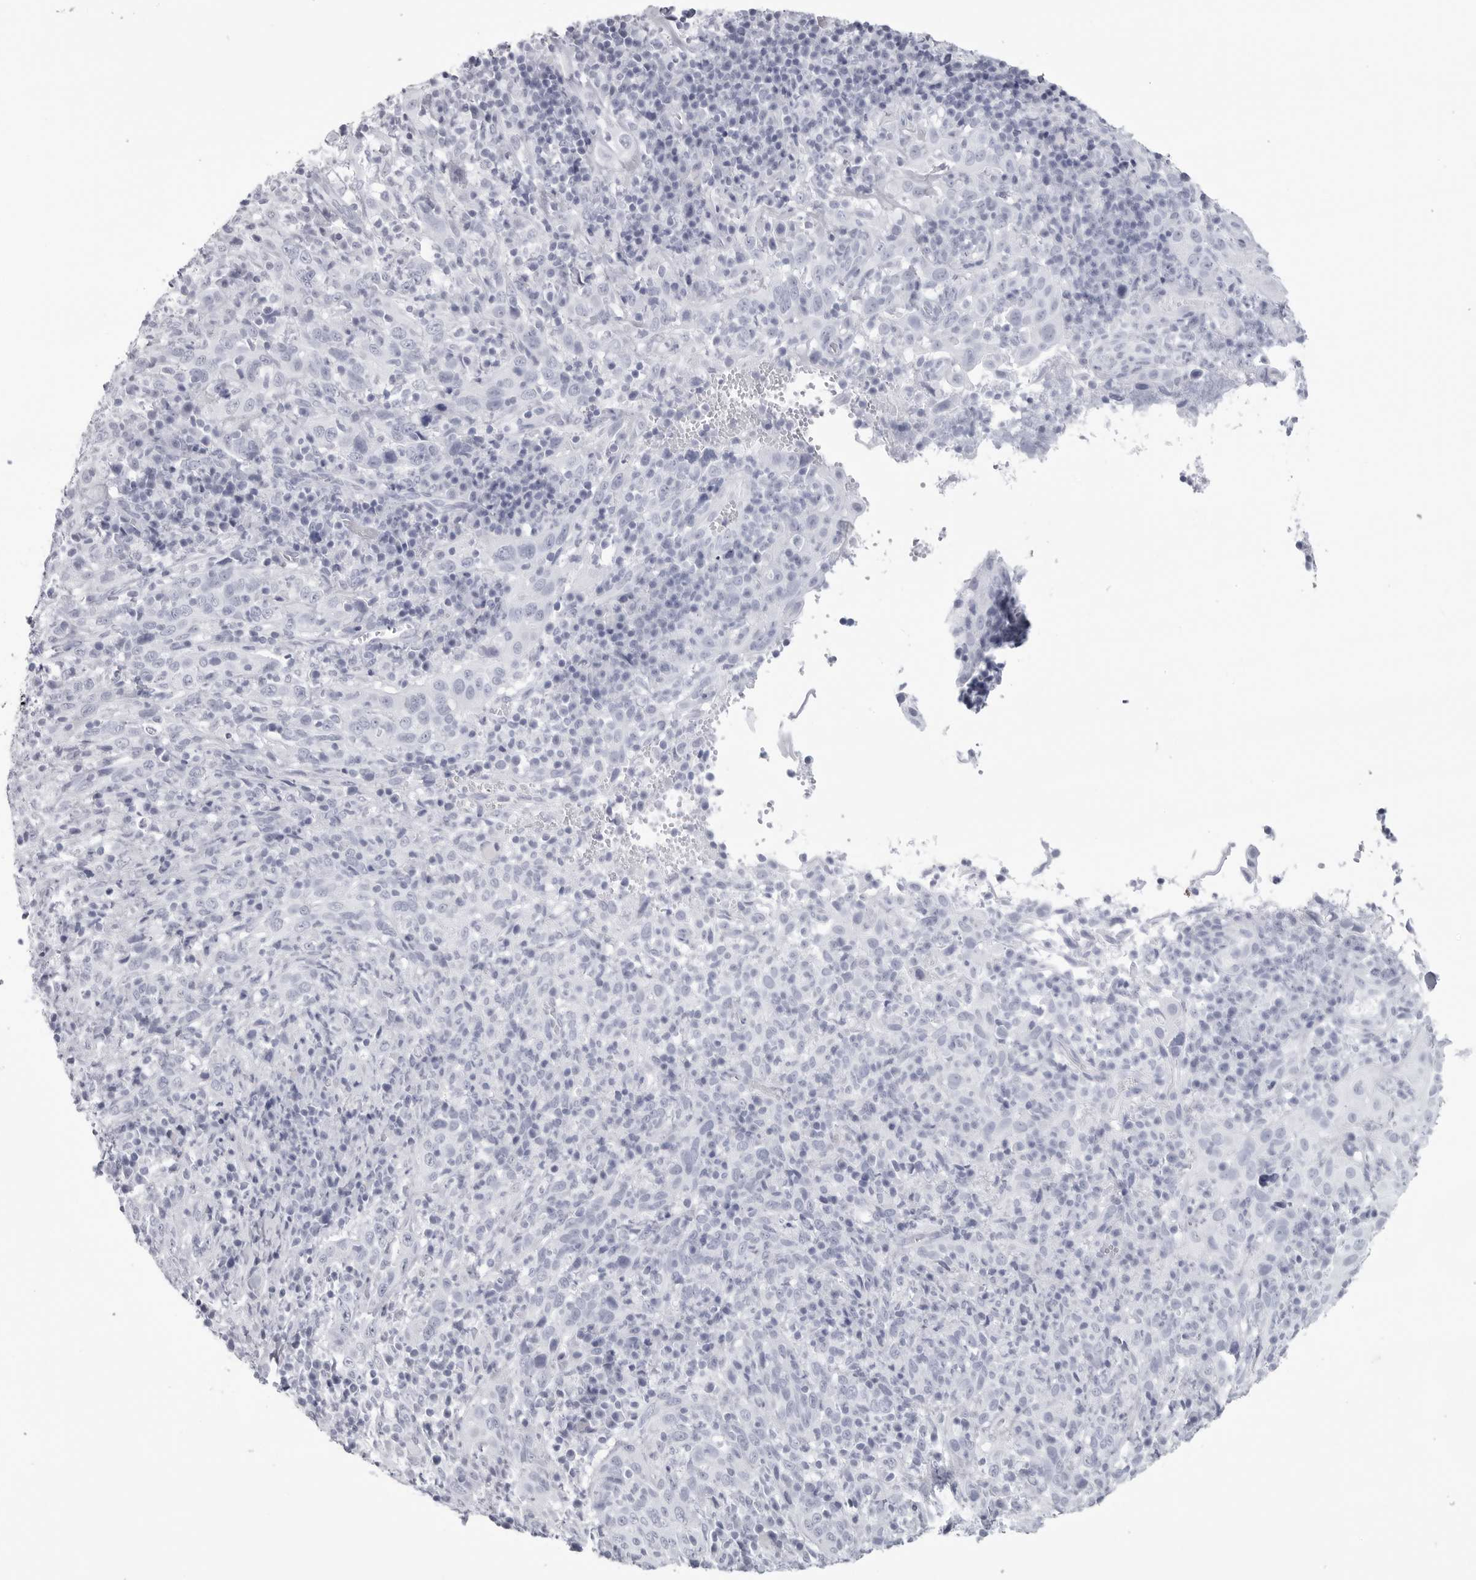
{"staining": {"intensity": "negative", "quantity": "none", "location": "none"}, "tissue": "cervical cancer", "cell_type": "Tumor cells", "image_type": "cancer", "snomed": [{"axis": "morphology", "description": "Squamous cell carcinoma, NOS"}, {"axis": "topography", "description": "Cervix"}], "caption": "Immunohistochemistry photomicrograph of squamous cell carcinoma (cervical) stained for a protein (brown), which reveals no staining in tumor cells. The staining was performed using DAB to visualize the protein expression in brown, while the nuclei were stained in blue with hematoxylin (Magnification: 20x).", "gene": "CST2", "patient": {"sex": "female", "age": 46}}